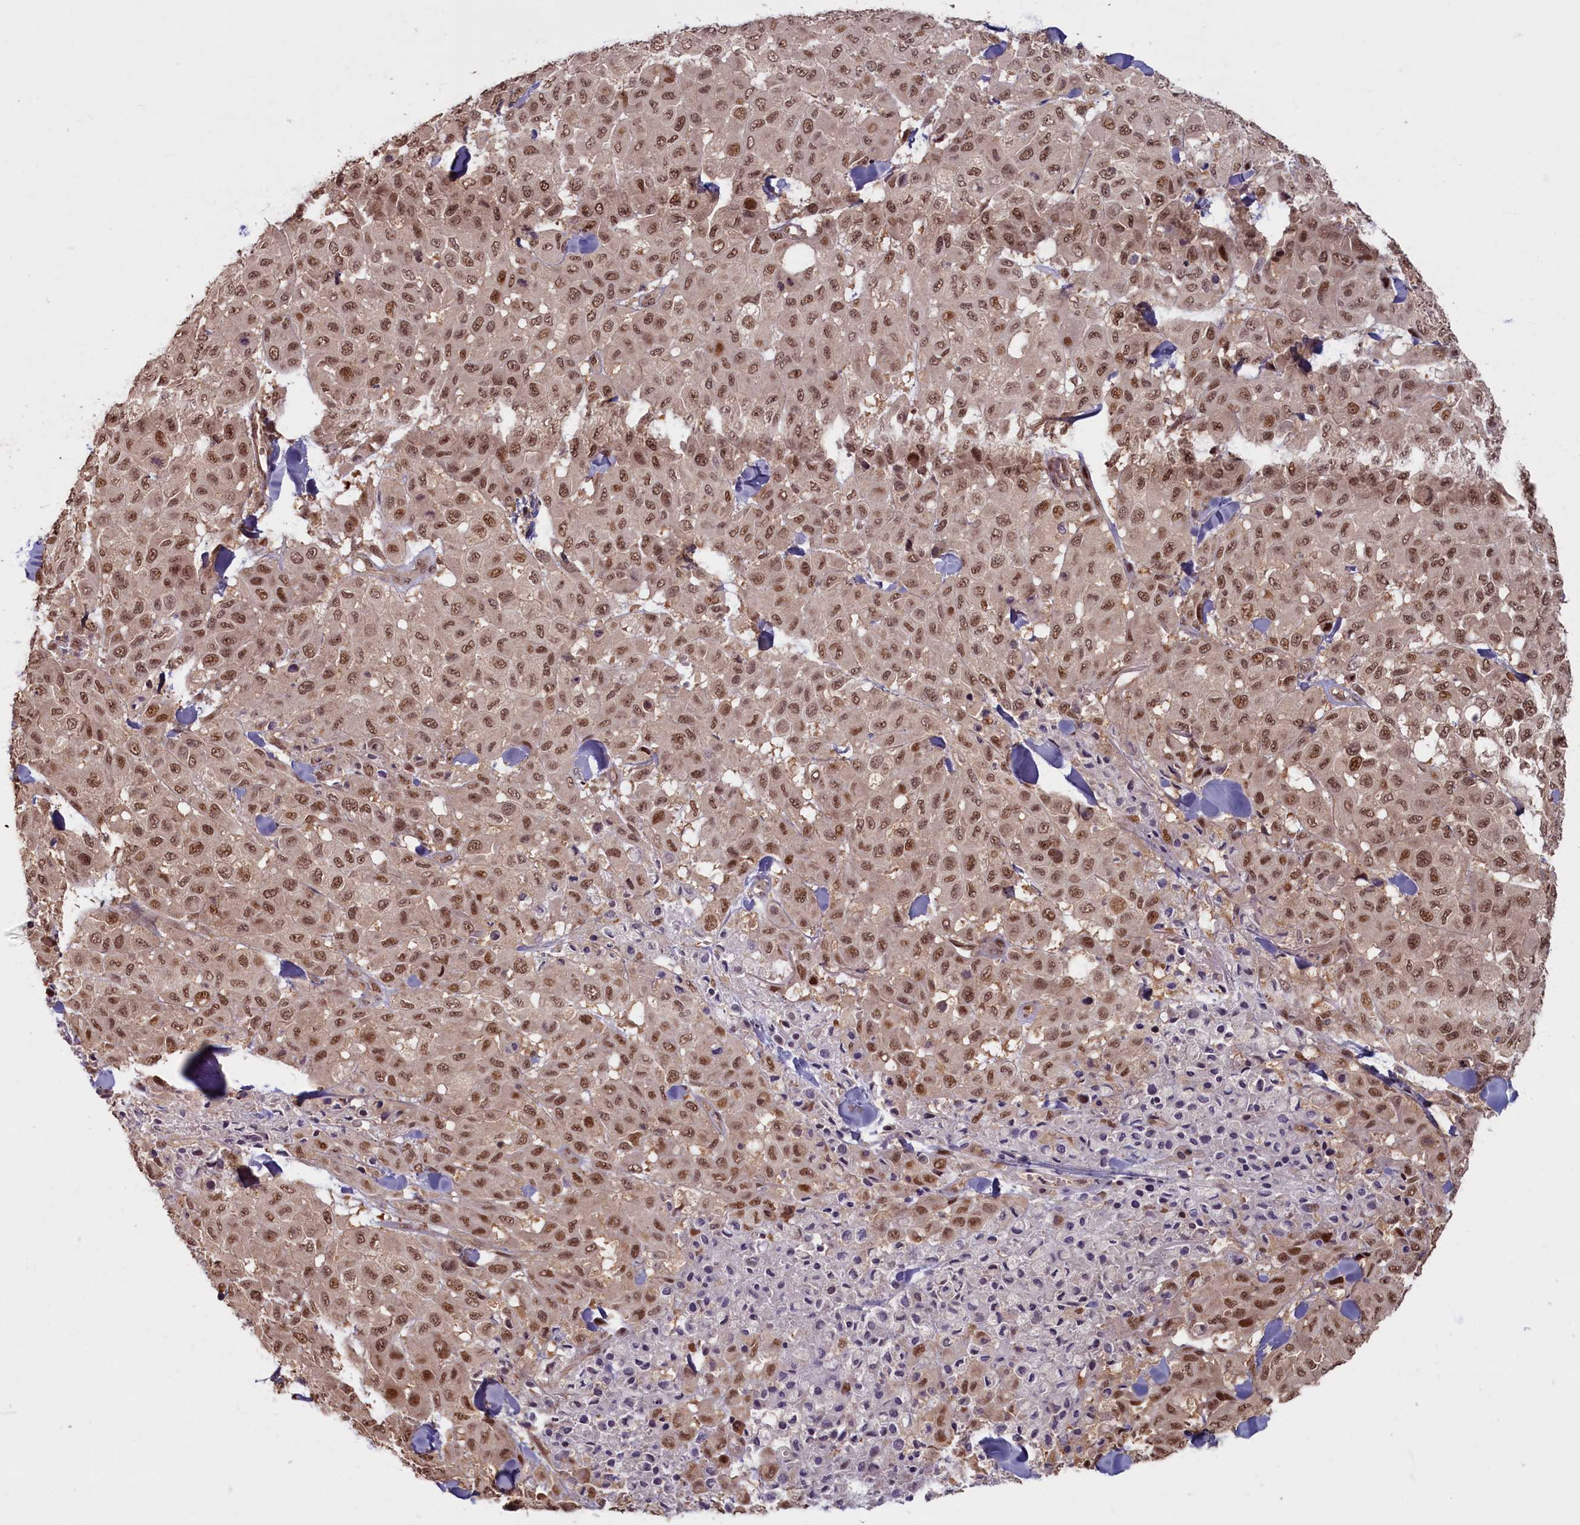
{"staining": {"intensity": "moderate", "quantity": ">75%", "location": "nuclear"}, "tissue": "melanoma", "cell_type": "Tumor cells", "image_type": "cancer", "snomed": [{"axis": "morphology", "description": "Malignant melanoma, Metastatic site"}, {"axis": "topography", "description": "Skin"}], "caption": "Malignant melanoma (metastatic site) stained with a brown dye reveals moderate nuclear positive positivity in approximately >75% of tumor cells.", "gene": "HIF3A", "patient": {"sex": "female", "age": 81}}